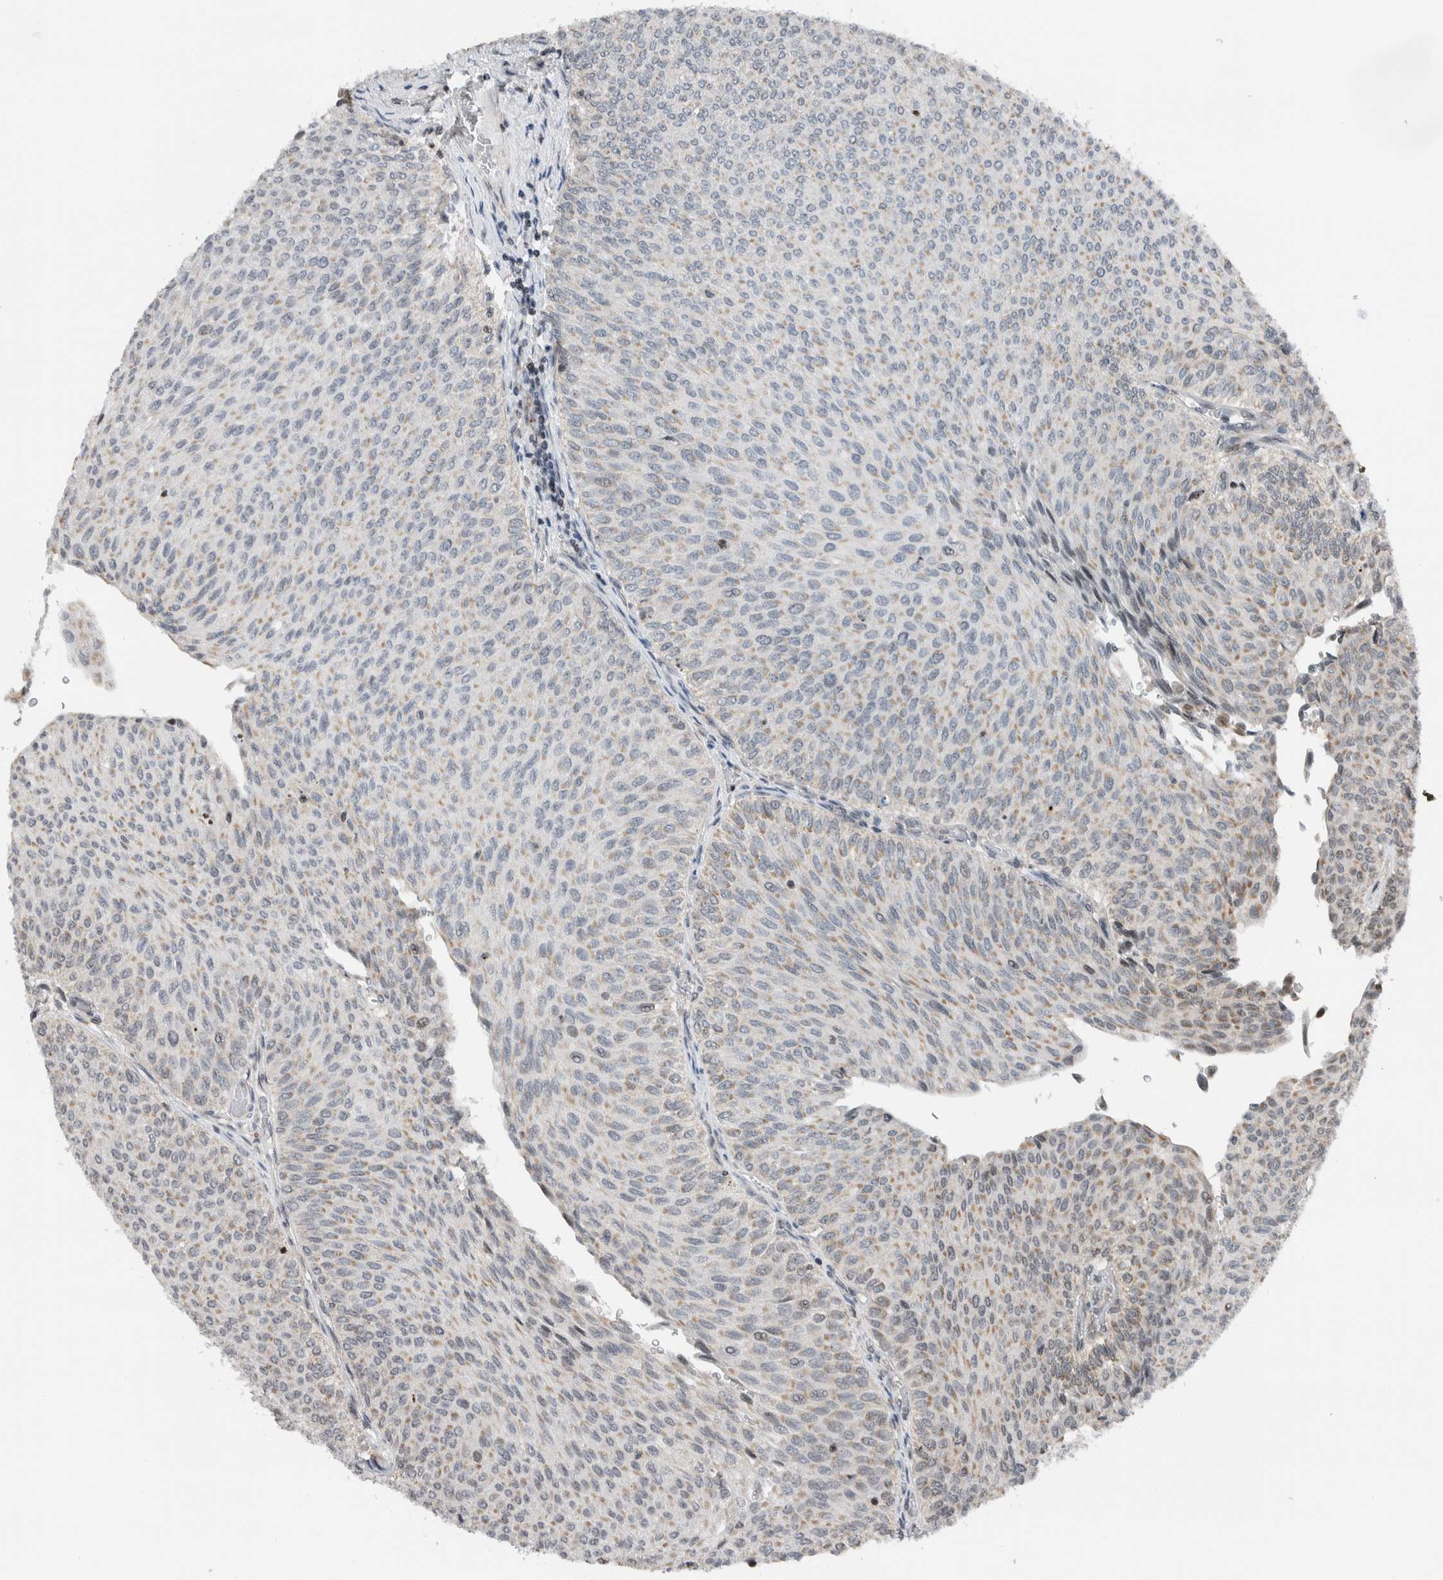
{"staining": {"intensity": "weak", "quantity": "25%-75%", "location": "cytoplasmic/membranous"}, "tissue": "urothelial cancer", "cell_type": "Tumor cells", "image_type": "cancer", "snomed": [{"axis": "morphology", "description": "Urothelial carcinoma, Low grade"}, {"axis": "topography", "description": "Urinary bladder"}], "caption": "IHC histopathology image of human urothelial cancer stained for a protein (brown), which demonstrates low levels of weak cytoplasmic/membranous positivity in approximately 25%-75% of tumor cells.", "gene": "NPLOC4", "patient": {"sex": "male", "age": 78}}